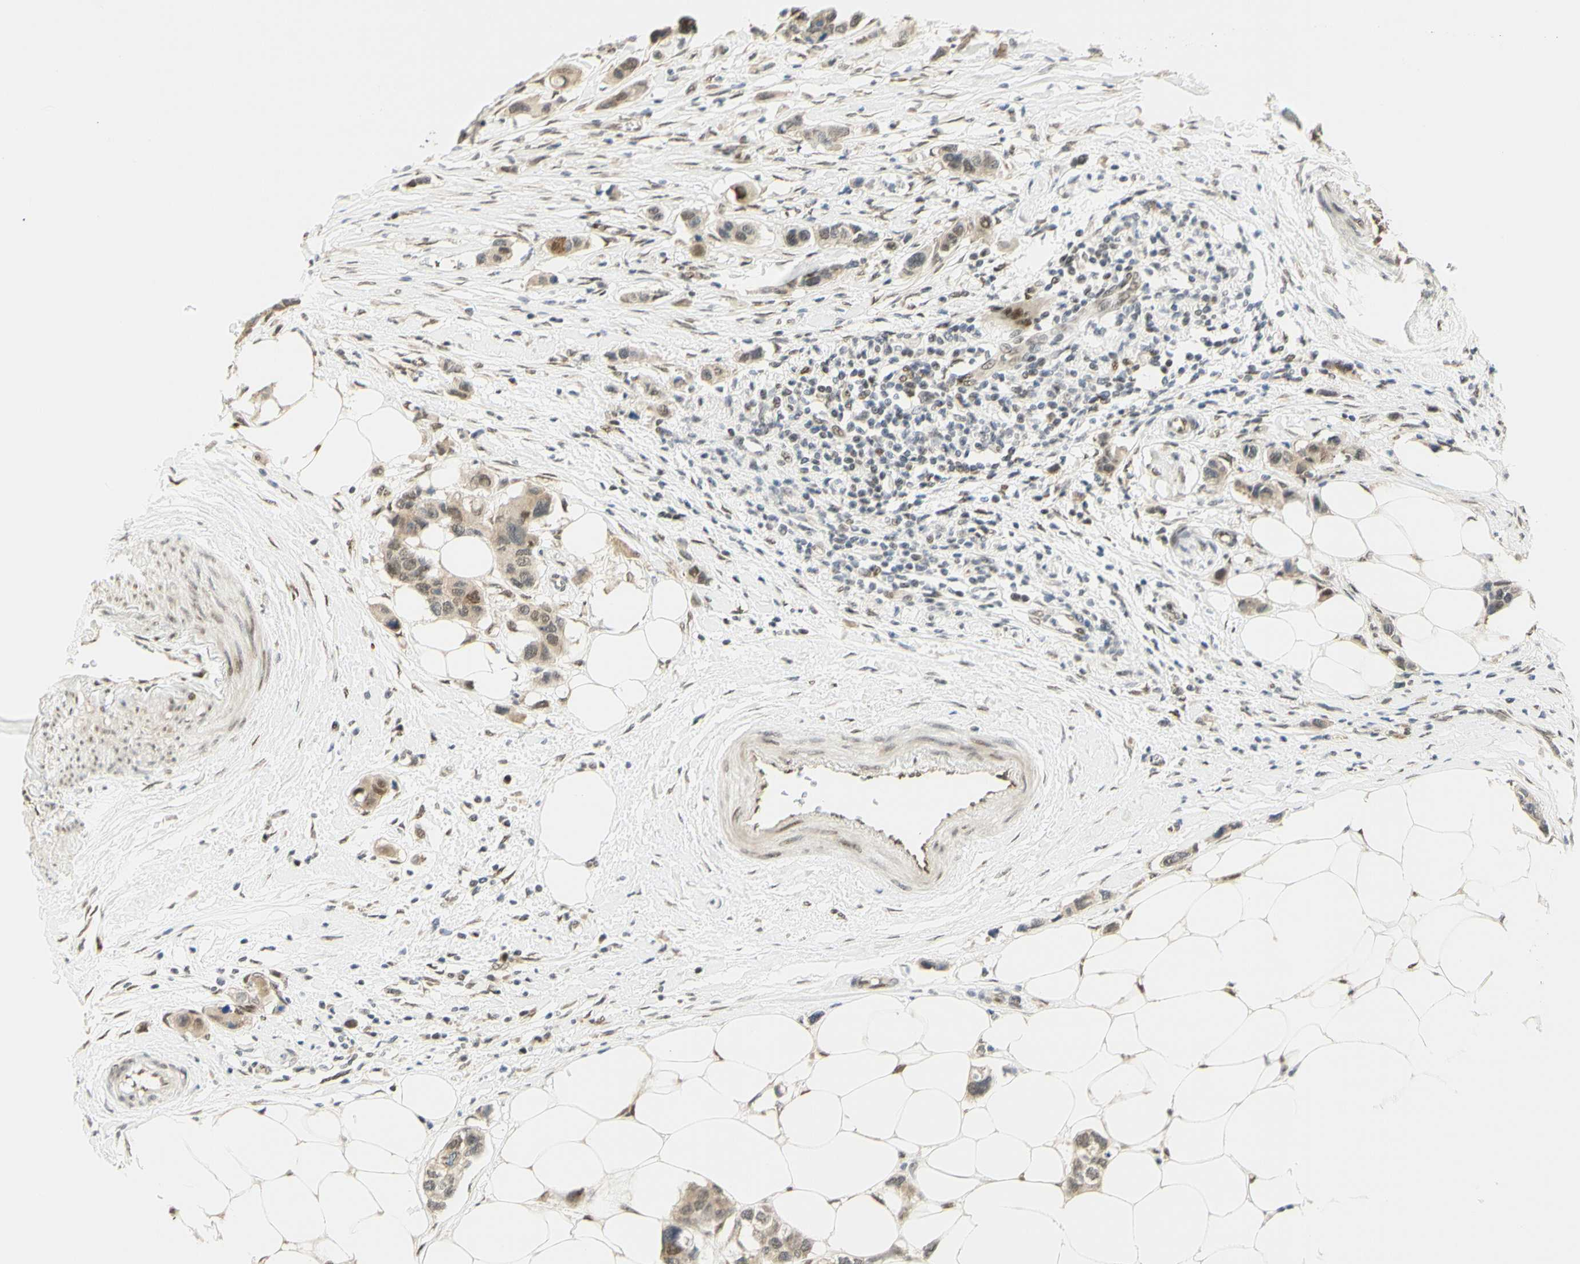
{"staining": {"intensity": "weak", "quantity": ">75%", "location": "cytoplasmic/membranous"}, "tissue": "breast cancer", "cell_type": "Tumor cells", "image_type": "cancer", "snomed": [{"axis": "morphology", "description": "Normal tissue, NOS"}, {"axis": "morphology", "description": "Duct carcinoma"}, {"axis": "topography", "description": "Breast"}], "caption": "The image displays a brown stain indicating the presence of a protein in the cytoplasmic/membranous of tumor cells in breast infiltrating ductal carcinoma.", "gene": "DDX1", "patient": {"sex": "female", "age": 50}}